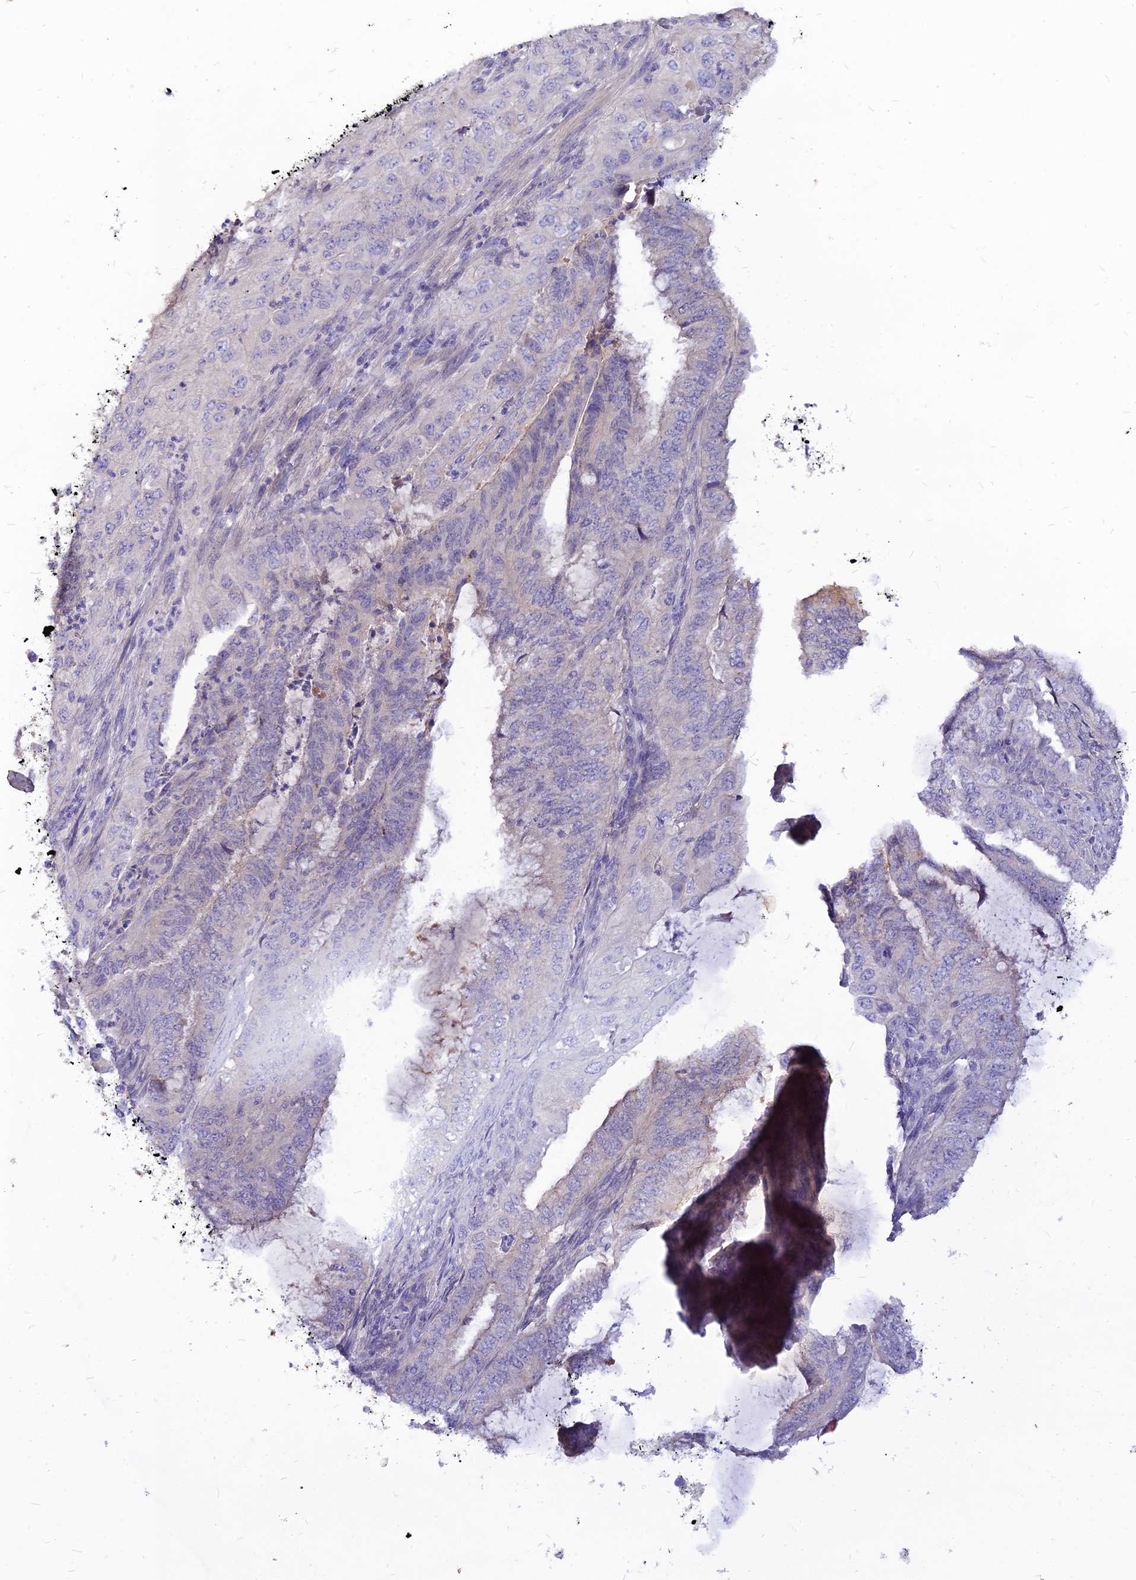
{"staining": {"intensity": "negative", "quantity": "none", "location": "none"}, "tissue": "endometrial cancer", "cell_type": "Tumor cells", "image_type": "cancer", "snomed": [{"axis": "morphology", "description": "Adenocarcinoma, NOS"}, {"axis": "topography", "description": "Endometrium"}], "caption": "IHC image of neoplastic tissue: endometrial cancer (adenocarcinoma) stained with DAB exhibits no significant protein positivity in tumor cells.", "gene": "CZIB", "patient": {"sex": "female", "age": 51}}